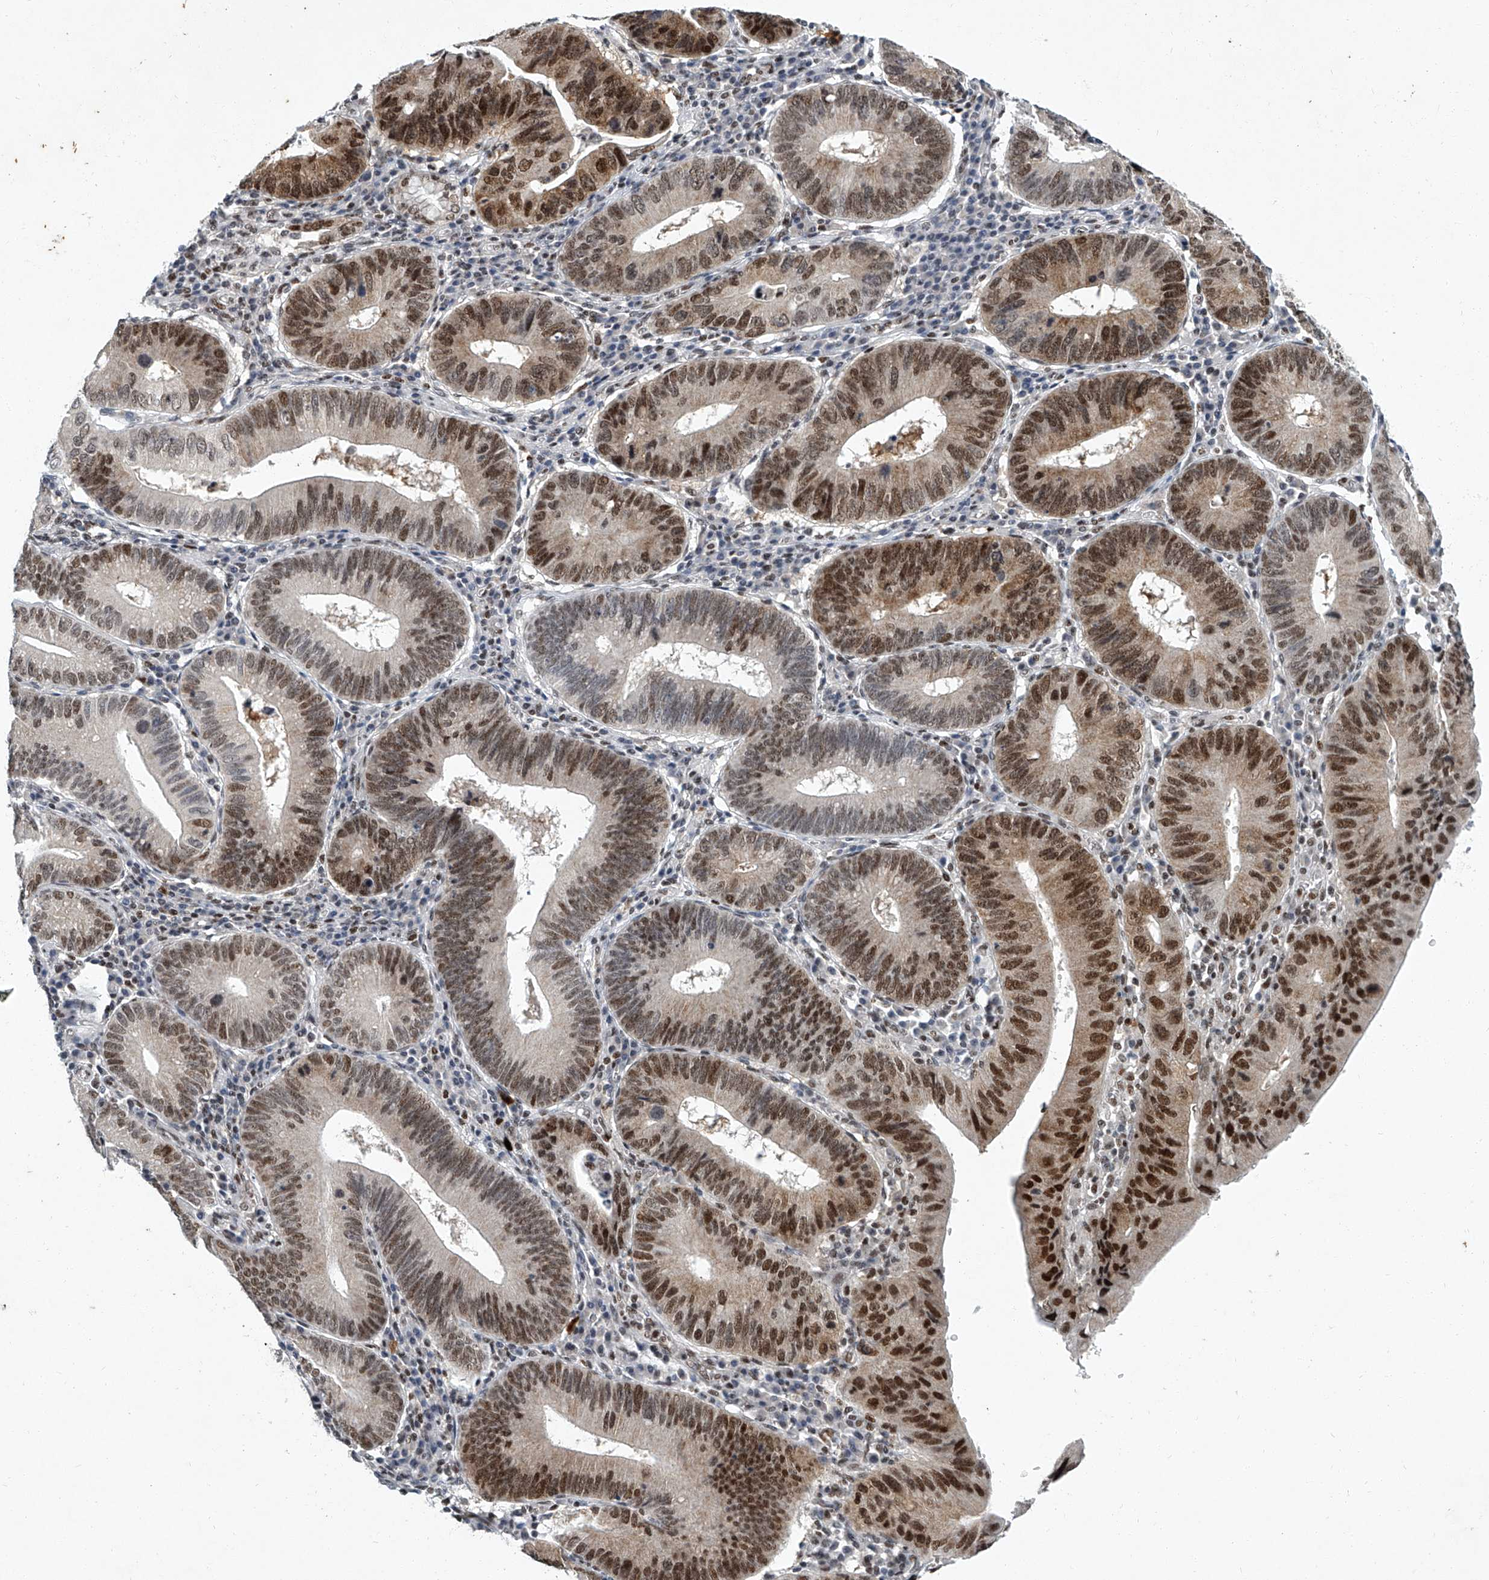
{"staining": {"intensity": "moderate", "quantity": ">75%", "location": "nuclear"}, "tissue": "stomach cancer", "cell_type": "Tumor cells", "image_type": "cancer", "snomed": [{"axis": "morphology", "description": "Adenocarcinoma, NOS"}, {"axis": "topography", "description": "Stomach"}], "caption": "This is an image of IHC staining of stomach cancer, which shows moderate positivity in the nuclear of tumor cells.", "gene": "TFDP1", "patient": {"sex": "male", "age": 59}}